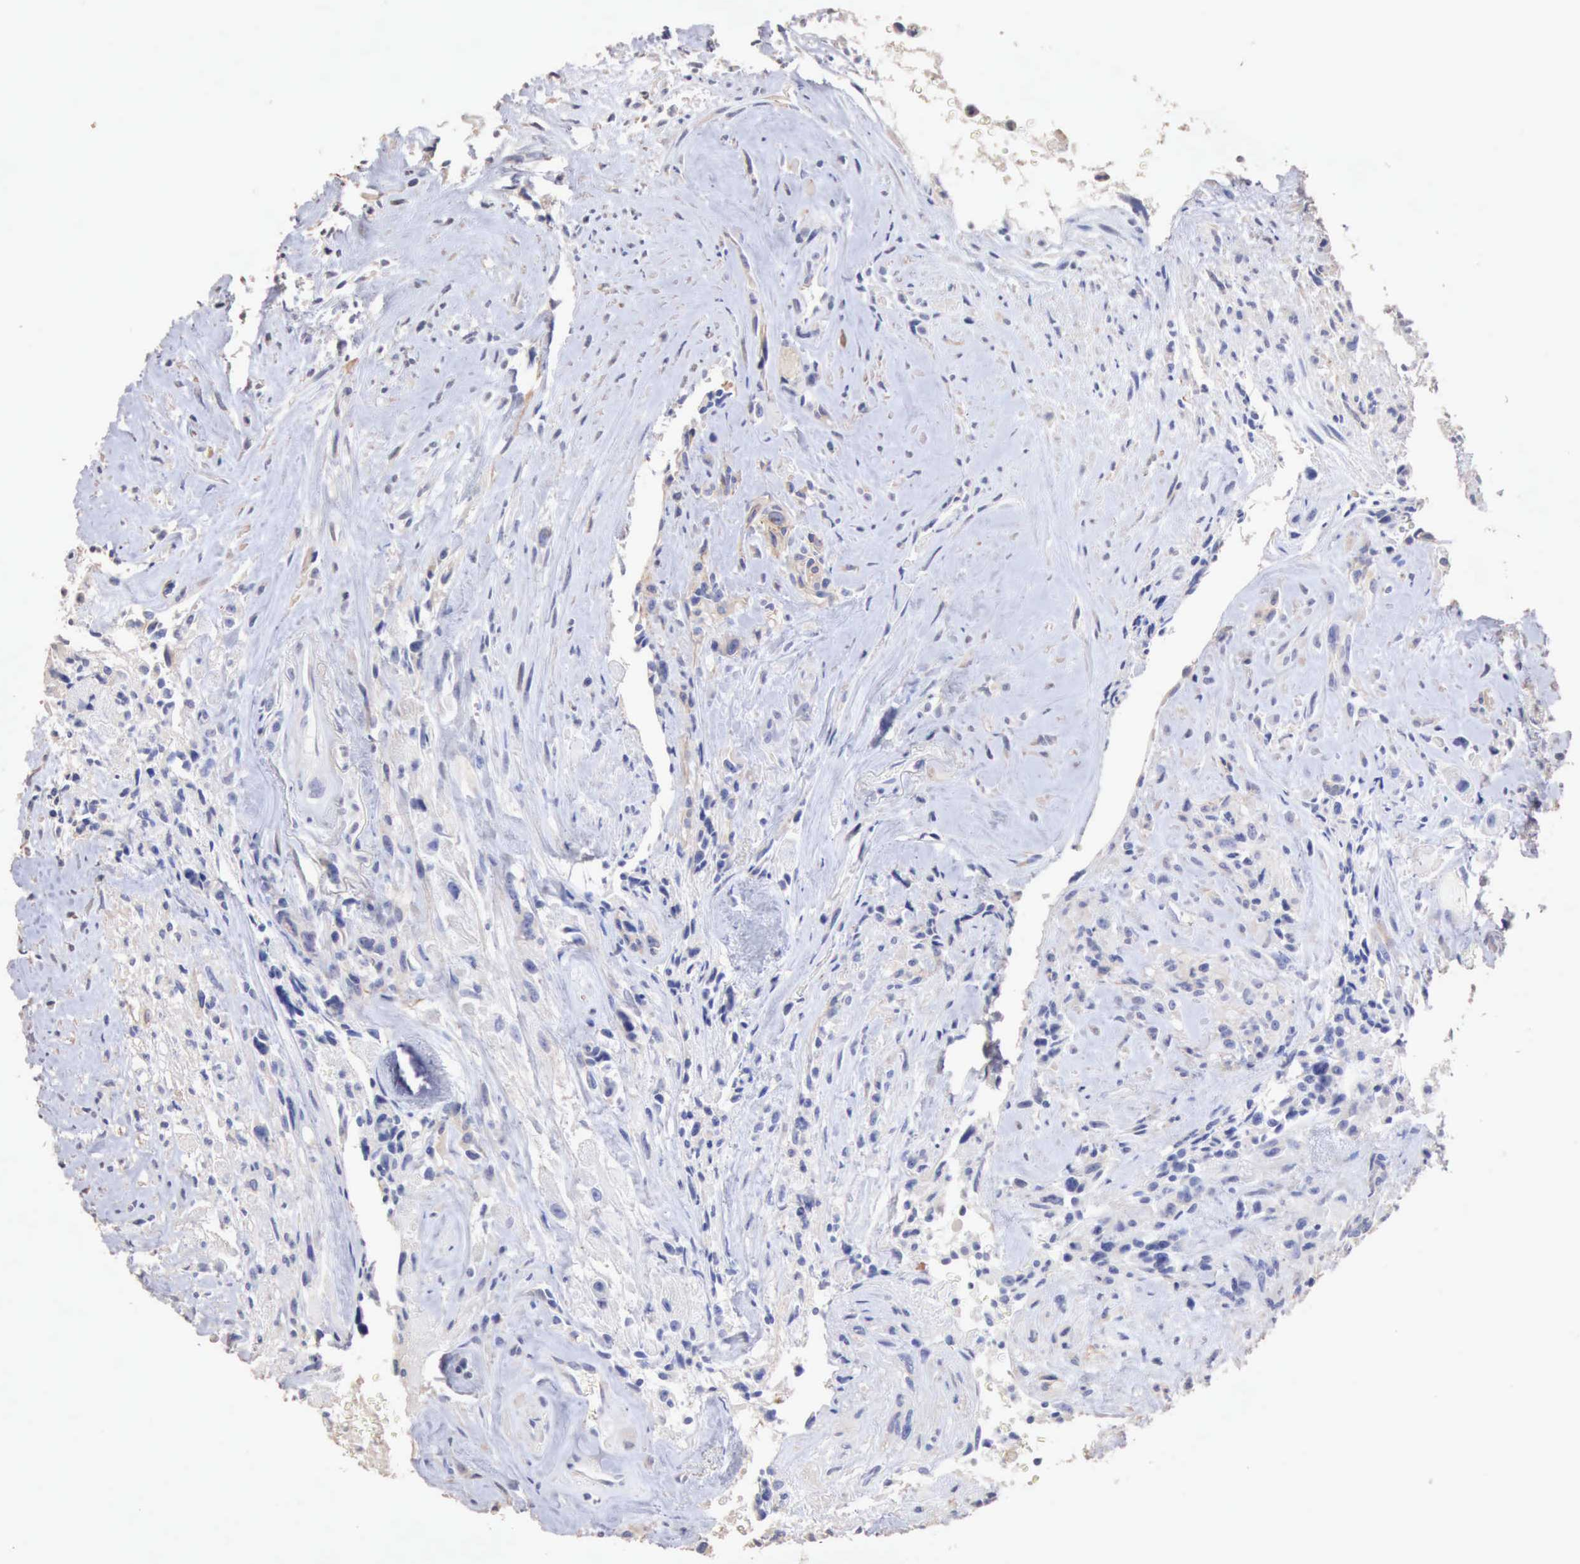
{"staining": {"intensity": "negative", "quantity": "none", "location": "none"}, "tissue": "glioma", "cell_type": "Tumor cells", "image_type": "cancer", "snomed": [{"axis": "morphology", "description": "Glioma, malignant, High grade"}, {"axis": "topography", "description": "Brain"}], "caption": "Human glioma stained for a protein using immunohistochemistry shows no positivity in tumor cells.", "gene": "KRT6B", "patient": {"sex": "male", "age": 48}}